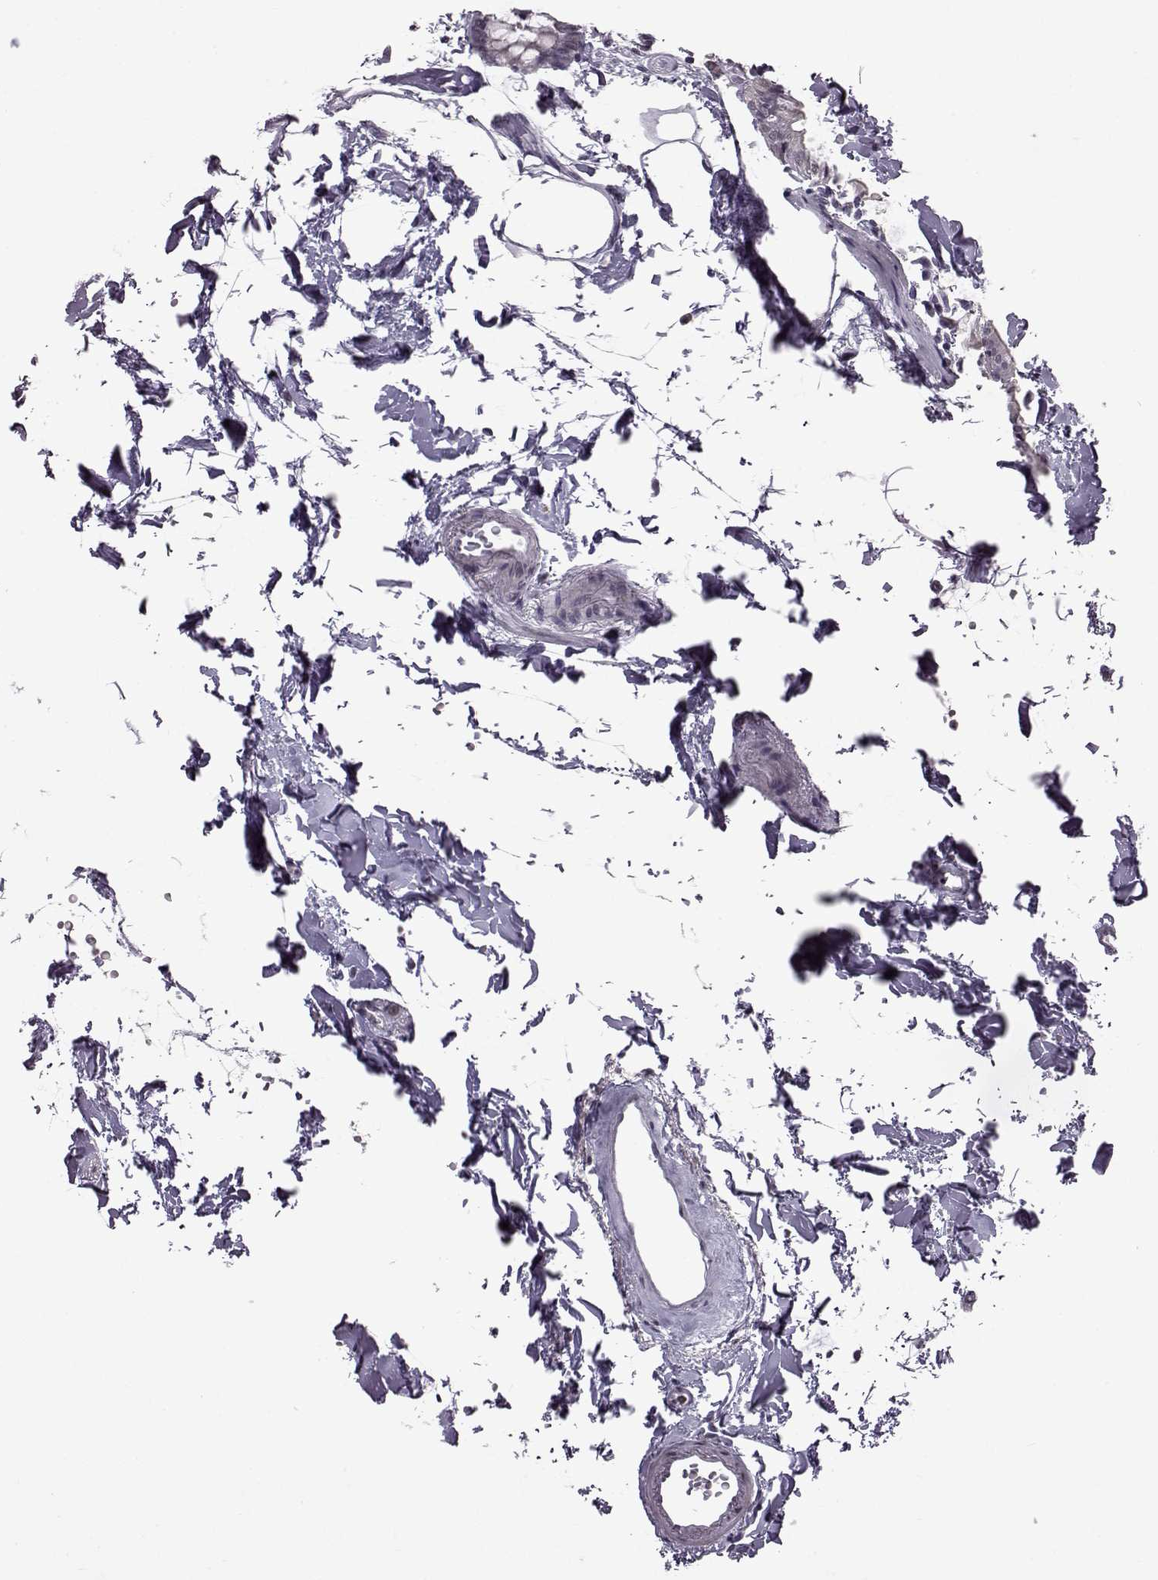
{"staining": {"intensity": "negative", "quantity": "none", "location": "none"}, "tissue": "colon", "cell_type": "Endothelial cells", "image_type": "normal", "snomed": [{"axis": "morphology", "description": "Normal tissue, NOS"}, {"axis": "topography", "description": "Colon"}], "caption": "The photomicrograph exhibits no staining of endothelial cells in benign colon. (DAB (3,3'-diaminobenzidine) IHC with hematoxylin counter stain).", "gene": "SLC28A2", "patient": {"sex": "female", "age": 84}}